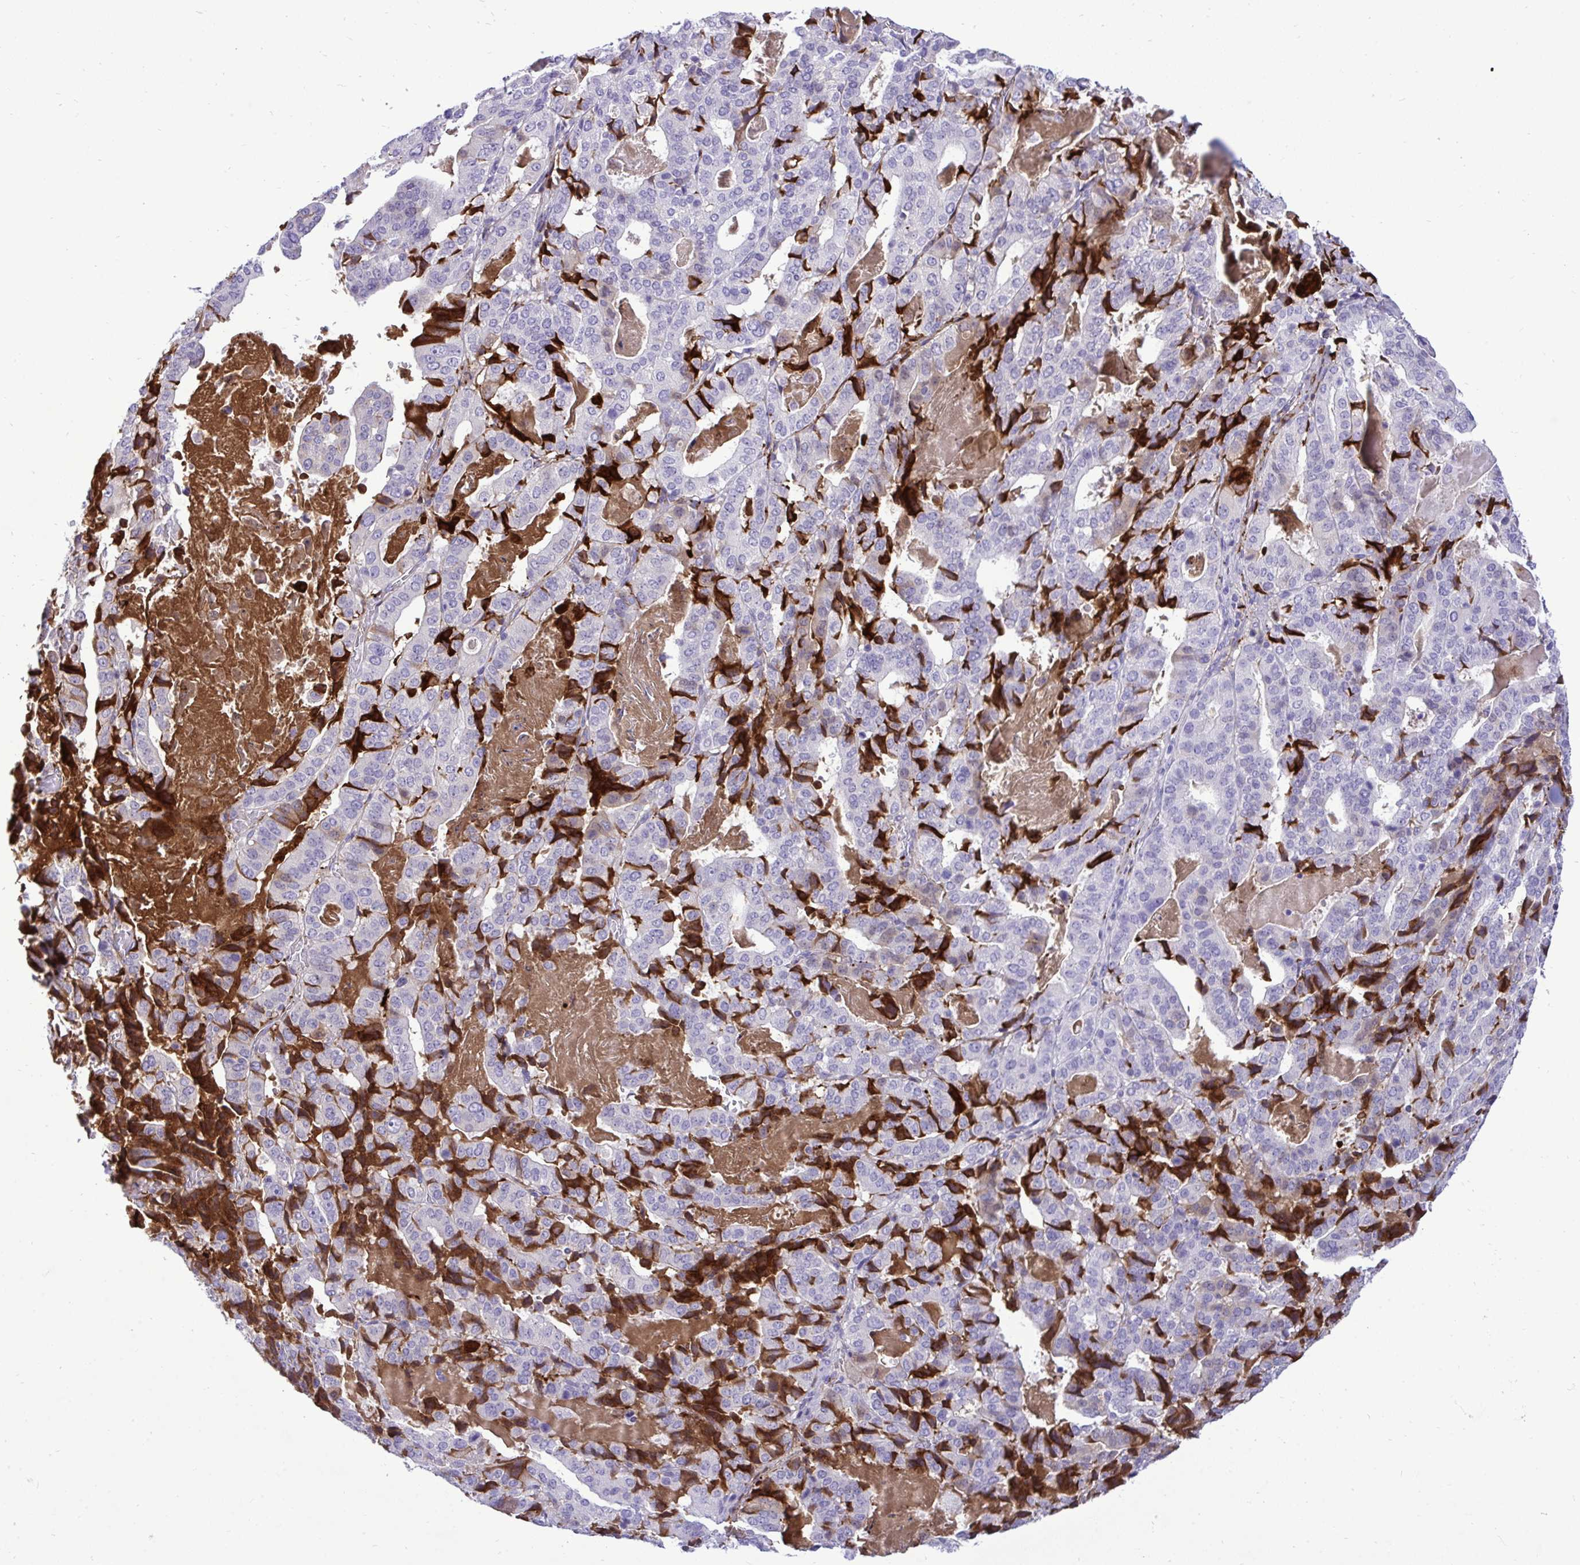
{"staining": {"intensity": "strong", "quantity": "<25%", "location": "cytoplasmic/membranous"}, "tissue": "stomach cancer", "cell_type": "Tumor cells", "image_type": "cancer", "snomed": [{"axis": "morphology", "description": "Adenocarcinoma, NOS"}, {"axis": "topography", "description": "Stomach"}], "caption": "Protein staining exhibits strong cytoplasmic/membranous expression in about <25% of tumor cells in stomach cancer (adenocarcinoma).", "gene": "F2", "patient": {"sex": "male", "age": 48}}